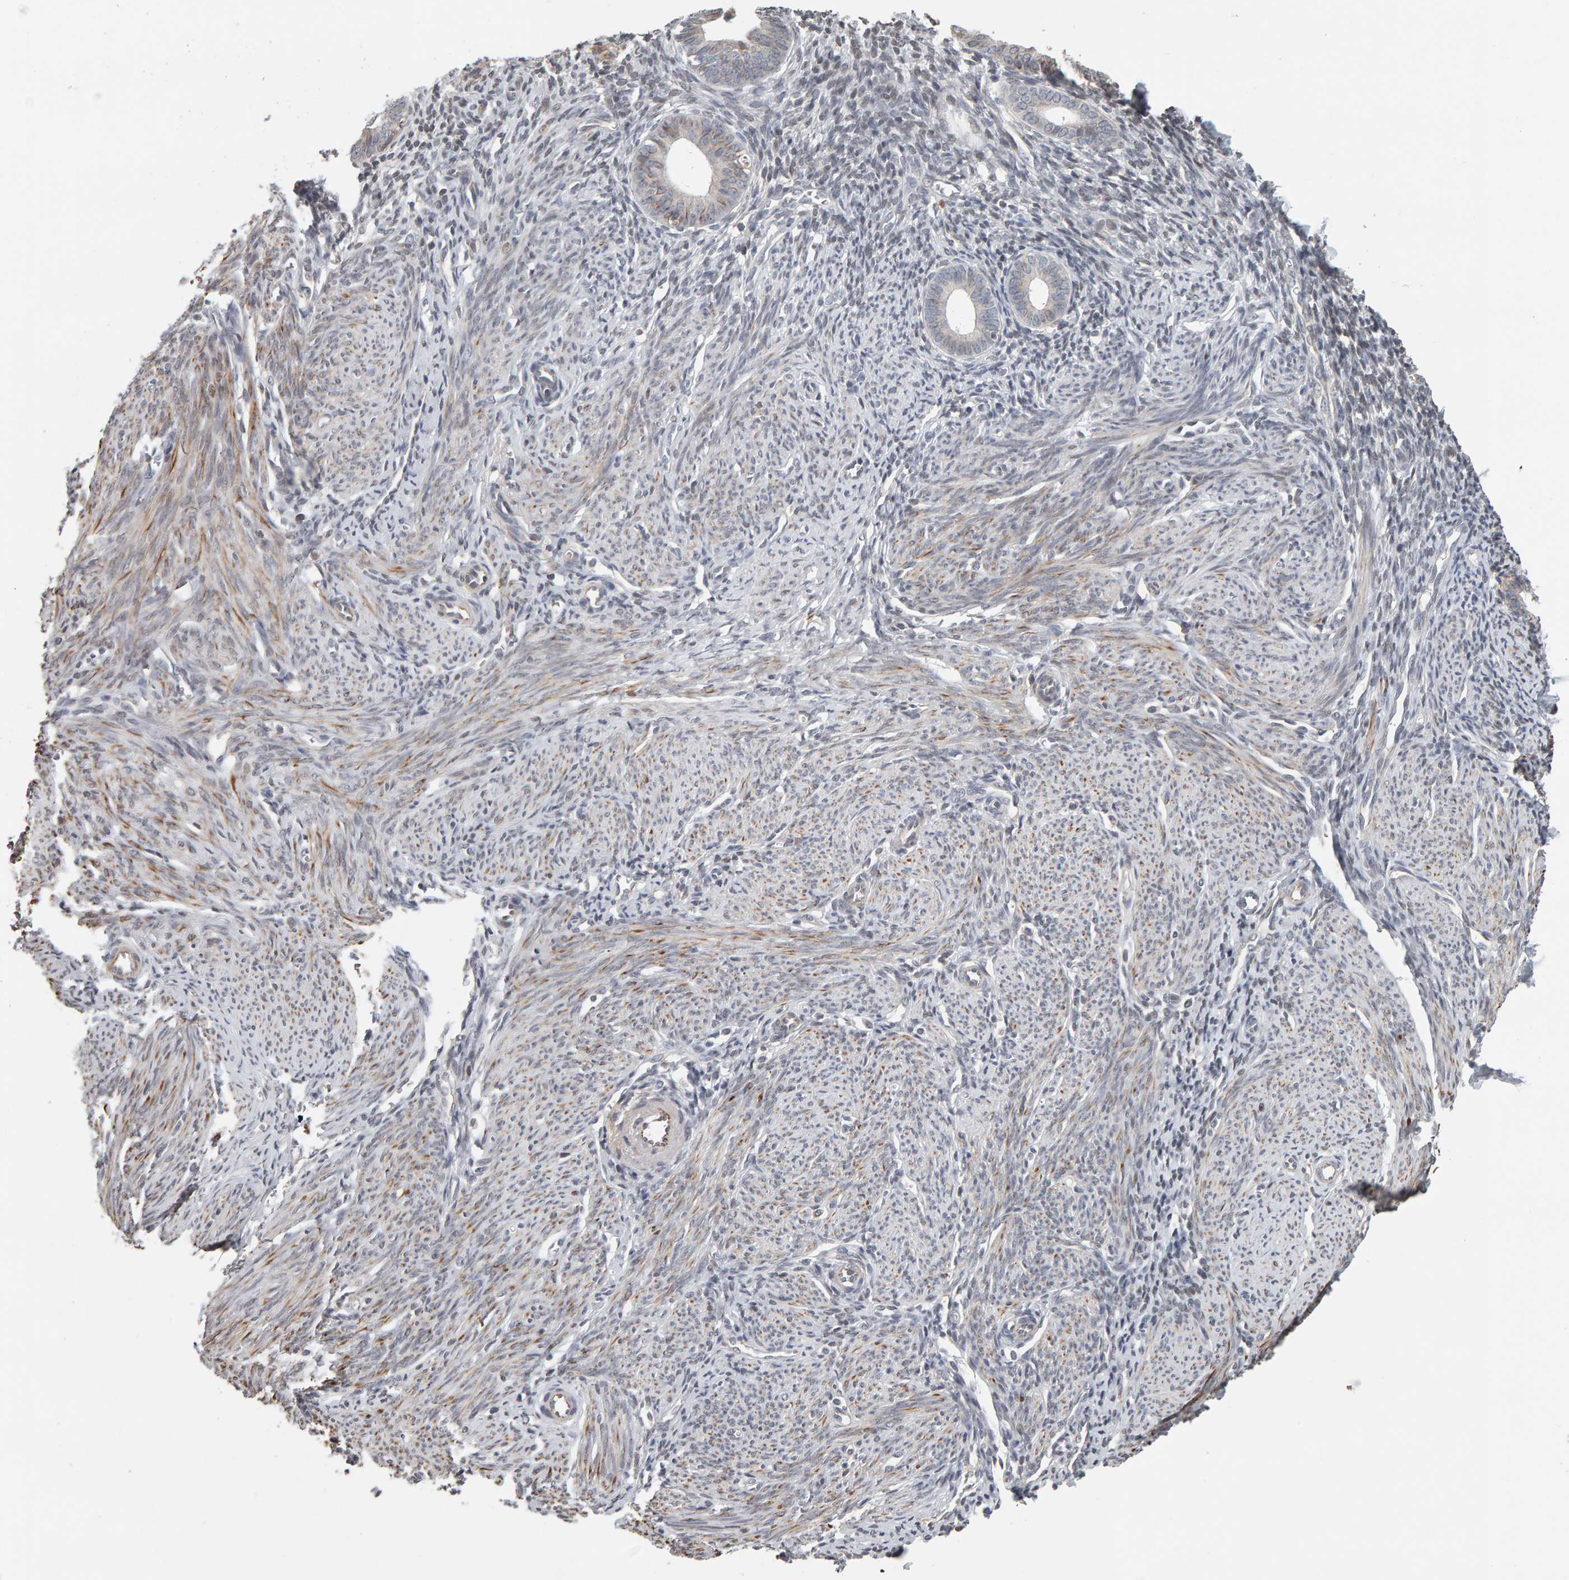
{"staining": {"intensity": "negative", "quantity": "none", "location": "none"}, "tissue": "endometrium", "cell_type": "Cells in endometrial stroma", "image_type": "normal", "snomed": [{"axis": "morphology", "description": "Normal tissue, NOS"}, {"axis": "morphology", "description": "Adenocarcinoma, NOS"}, {"axis": "topography", "description": "Endometrium"}], "caption": "The micrograph demonstrates no staining of cells in endometrial stroma in unremarkable endometrium. (Brightfield microscopy of DAB (3,3'-diaminobenzidine) immunohistochemistry (IHC) at high magnification).", "gene": "TEFM", "patient": {"sex": "female", "age": 57}}